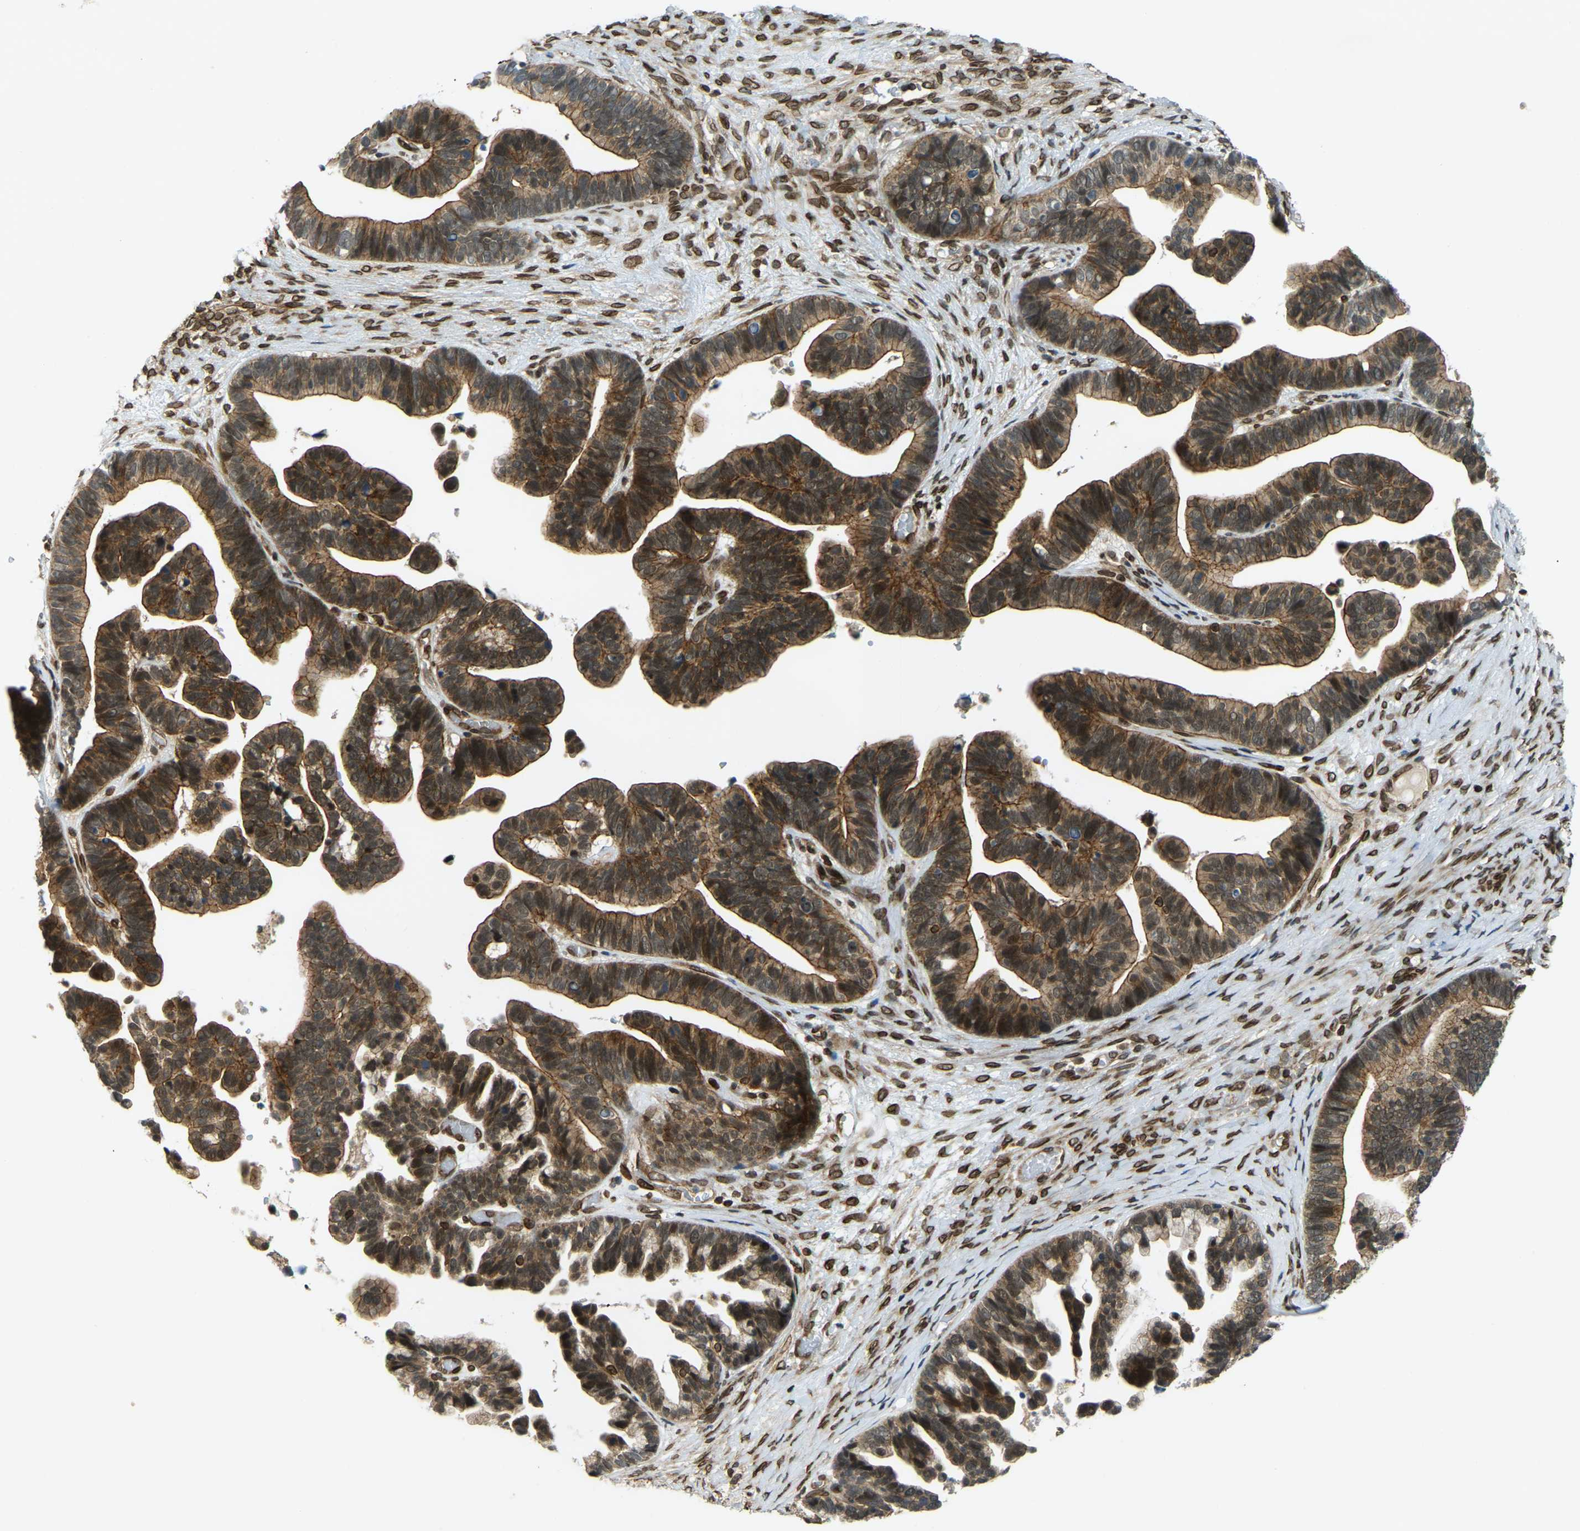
{"staining": {"intensity": "moderate", "quantity": ">75%", "location": "cytoplasmic/membranous,nuclear"}, "tissue": "ovarian cancer", "cell_type": "Tumor cells", "image_type": "cancer", "snomed": [{"axis": "morphology", "description": "Cystadenocarcinoma, serous, NOS"}, {"axis": "topography", "description": "Ovary"}], "caption": "This is a histology image of IHC staining of ovarian cancer (serous cystadenocarcinoma), which shows moderate positivity in the cytoplasmic/membranous and nuclear of tumor cells.", "gene": "SYNE1", "patient": {"sex": "female", "age": 56}}